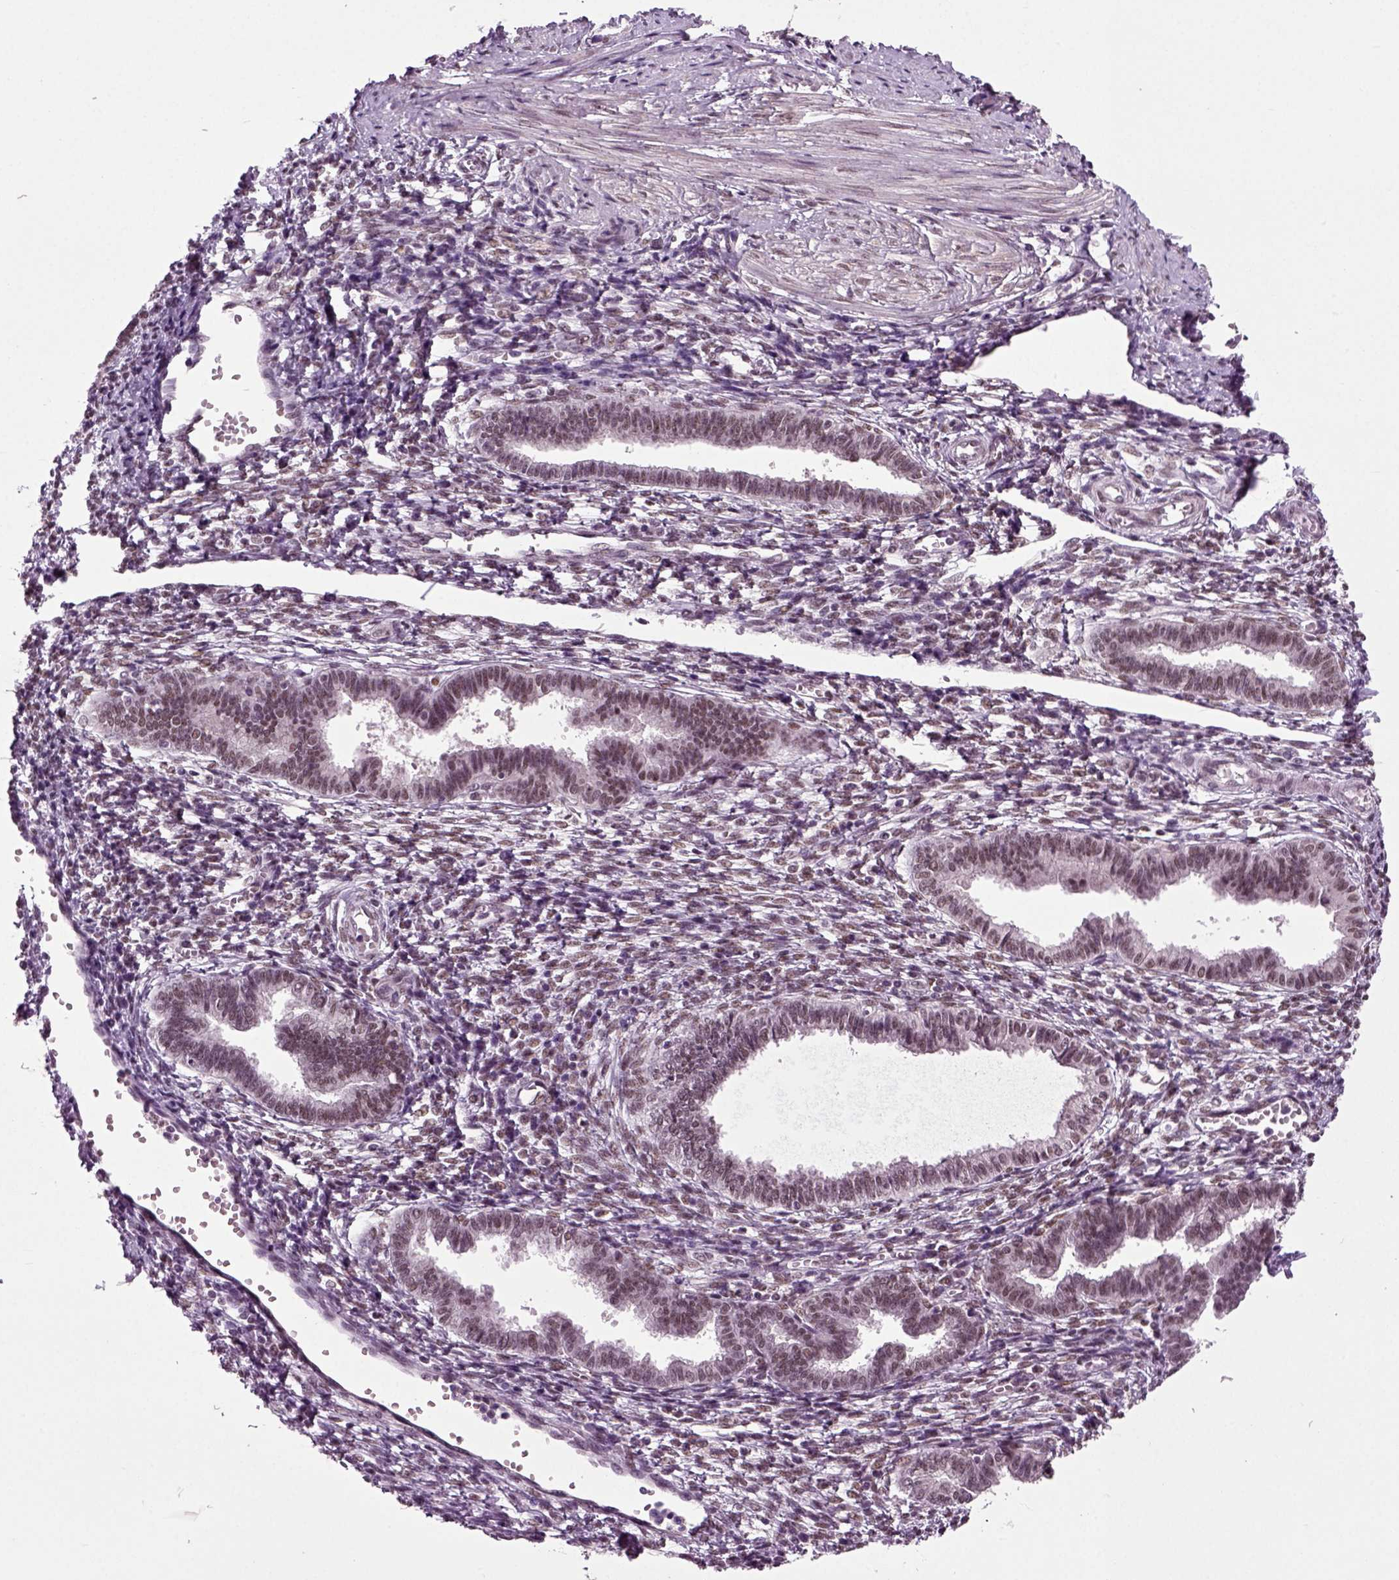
{"staining": {"intensity": "moderate", "quantity": "25%-75%", "location": "nuclear"}, "tissue": "endometrium", "cell_type": "Cells in endometrial stroma", "image_type": "normal", "snomed": [{"axis": "morphology", "description": "Normal tissue, NOS"}, {"axis": "topography", "description": "Cervix"}, {"axis": "topography", "description": "Endometrium"}], "caption": "There is medium levels of moderate nuclear staining in cells in endometrial stroma of benign endometrium, as demonstrated by immunohistochemical staining (brown color).", "gene": "RCOR3", "patient": {"sex": "female", "age": 37}}